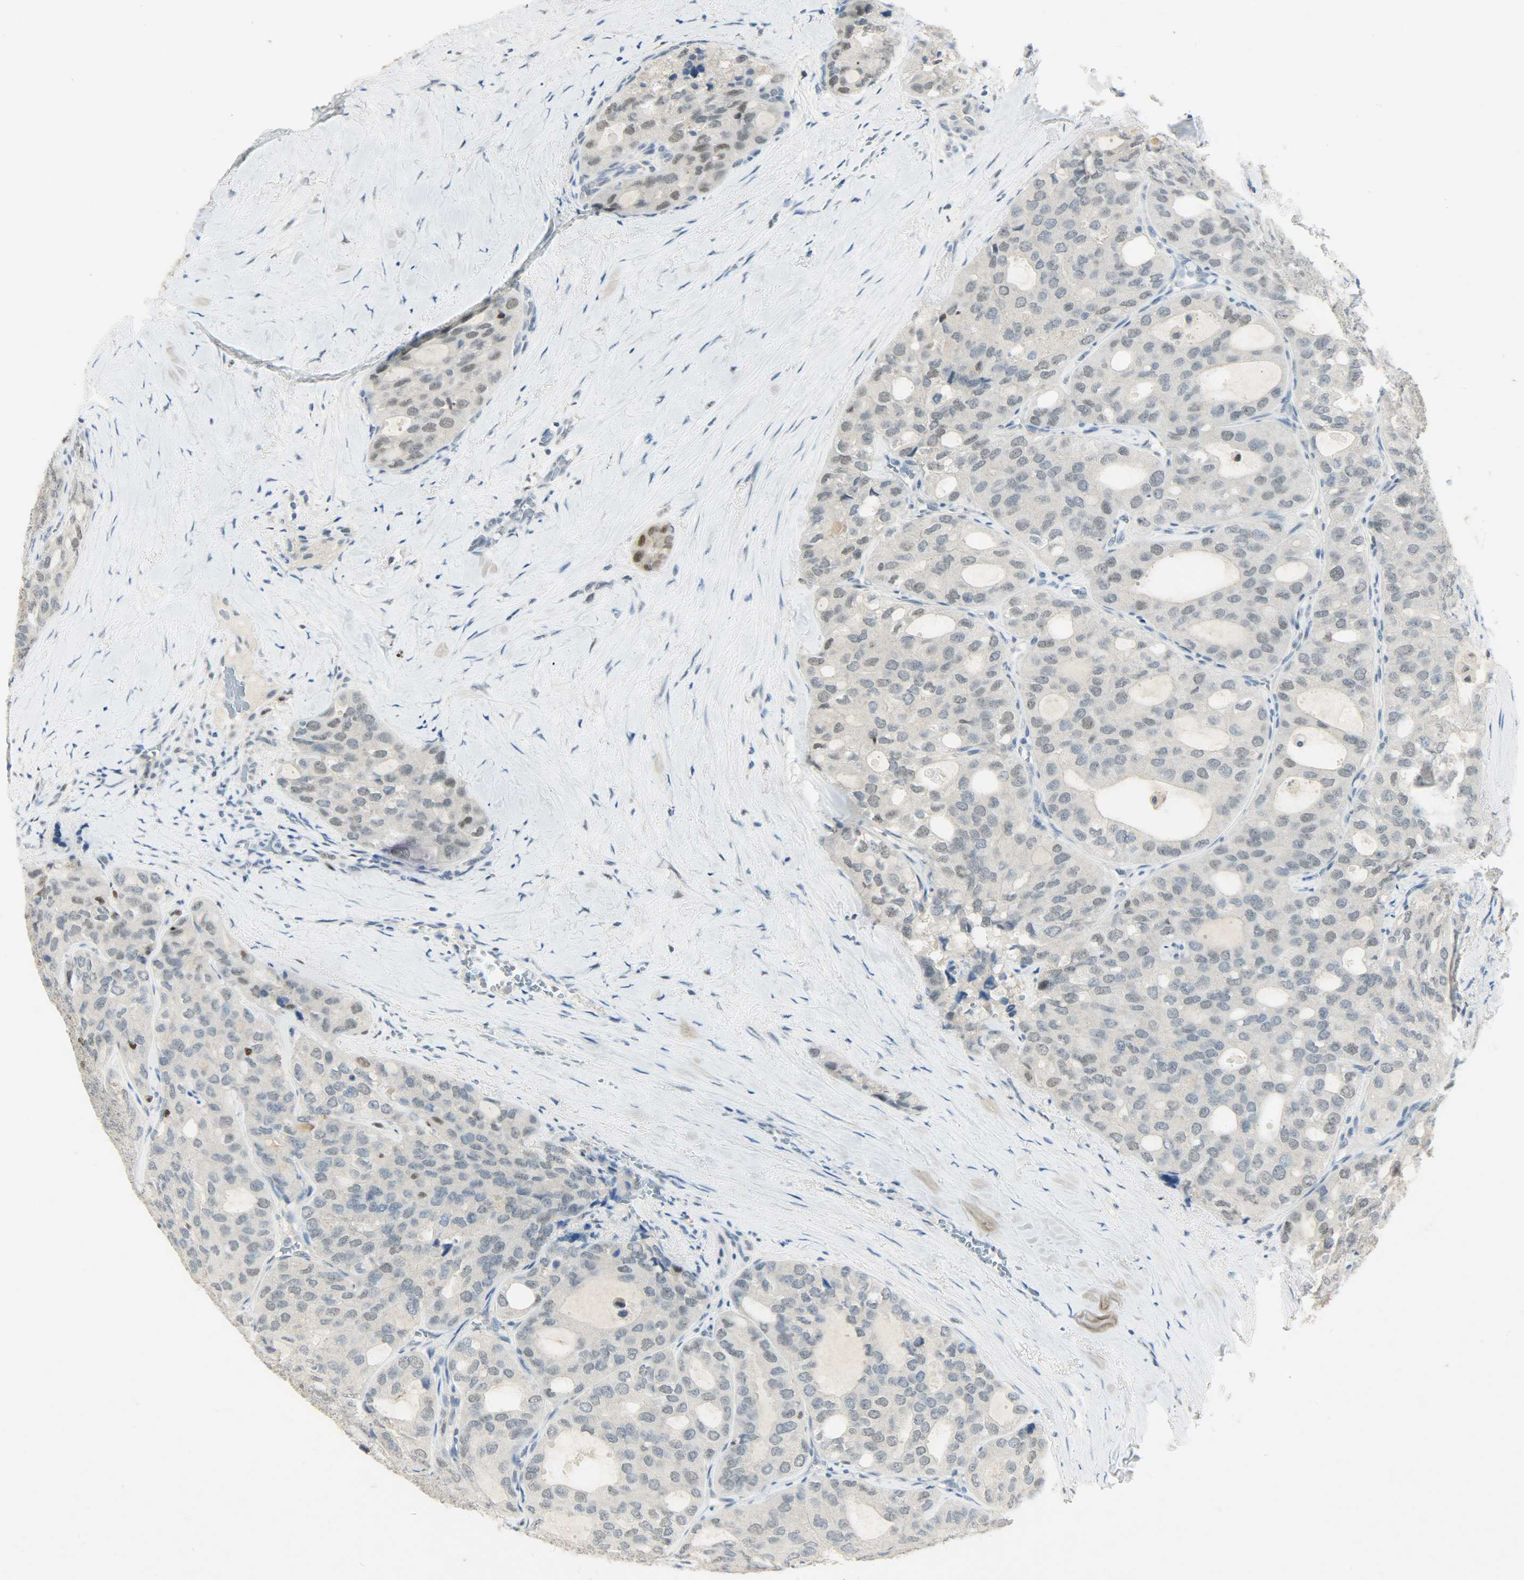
{"staining": {"intensity": "weak", "quantity": "<25%", "location": "cytoplasmic/membranous,nuclear"}, "tissue": "thyroid cancer", "cell_type": "Tumor cells", "image_type": "cancer", "snomed": [{"axis": "morphology", "description": "Follicular adenoma carcinoma, NOS"}, {"axis": "topography", "description": "Thyroid gland"}], "caption": "Thyroid follicular adenoma carcinoma stained for a protein using immunohistochemistry displays no positivity tumor cells.", "gene": "PPARG", "patient": {"sex": "male", "age": 75}}